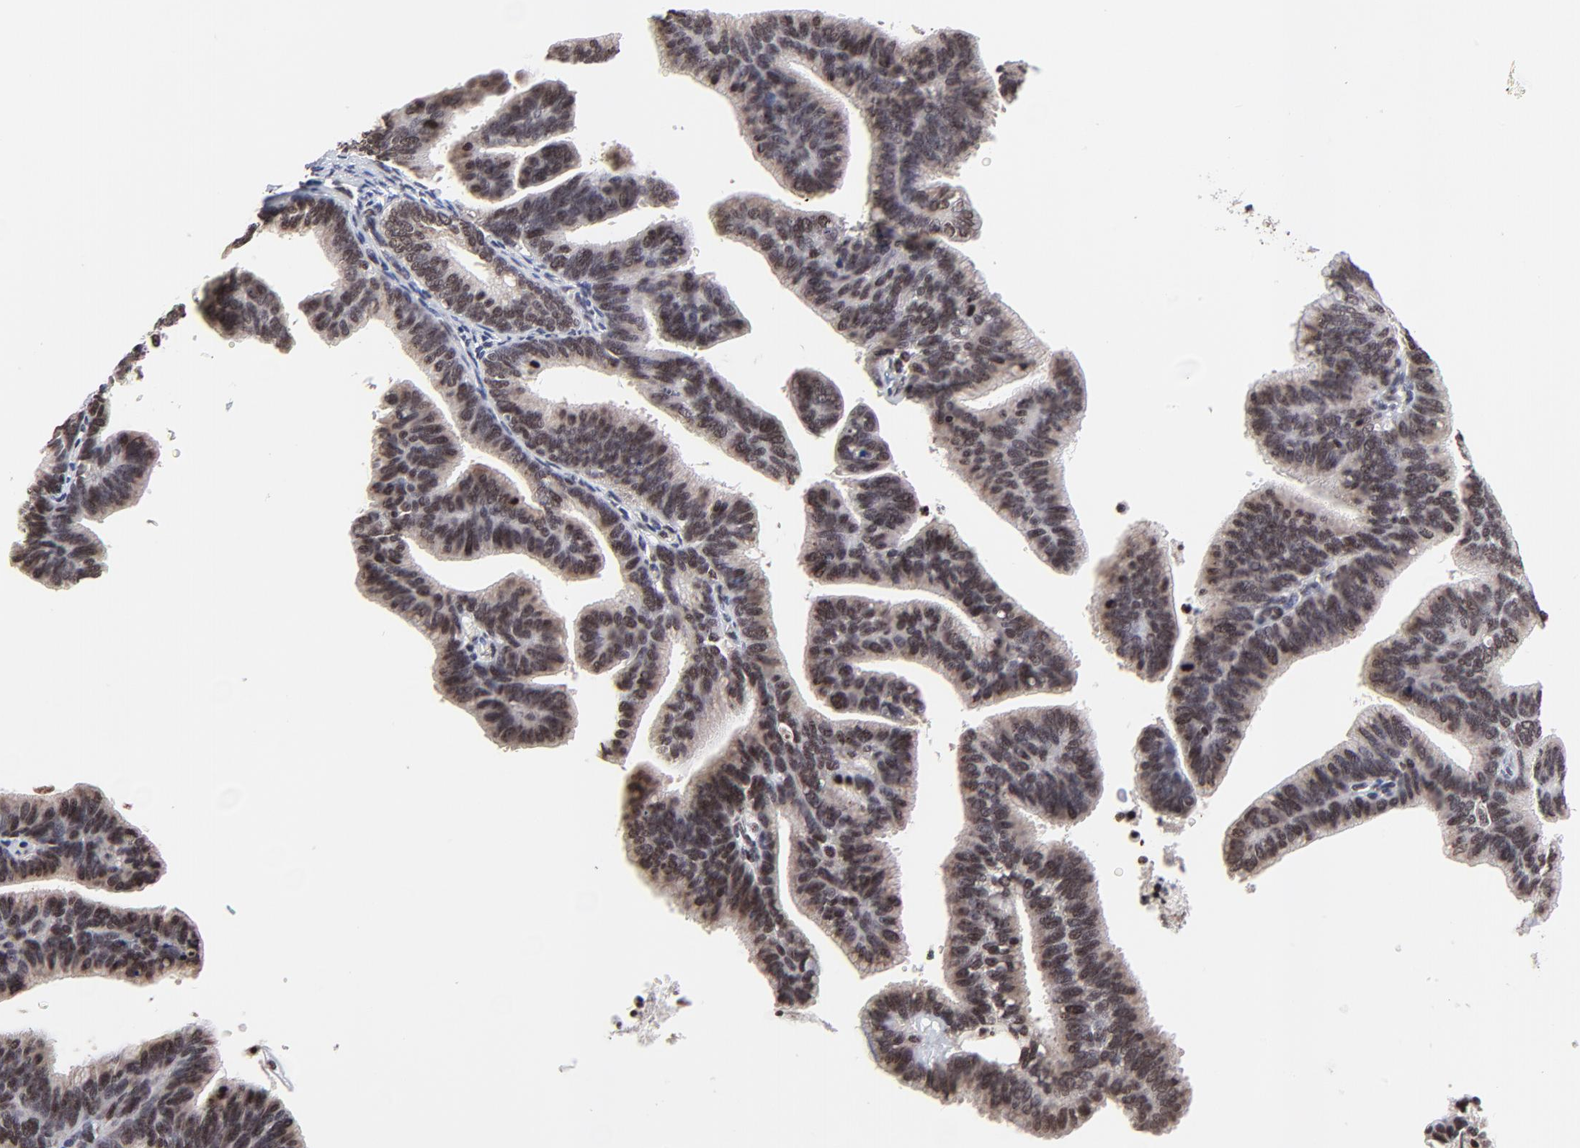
{"staining": {"intensity": "weak", "quantity": ">75%", "location": "cytoplasmic/membranous,nuclear"}, "tissue": "cervical cancer", "cell_type": "Tumor cells", "image_type": "cancer", "snomed": [{"axis": "morphology", "description": "Adenocarcinoma, NOS"}, {"axis": "topography", "description": "Cervix"}], "caption": "An image of human cervical cancer stained for a protein reveals weak cytoplasmic/membranous and nuclear brown staining in tumor cells. (DAB (3,3'-diaminobenzidine) IHC, brown staining for protein, blue staining for nuclei).", "gene": "ZNF777", "patient": {"sex": "female", "age": 47}}